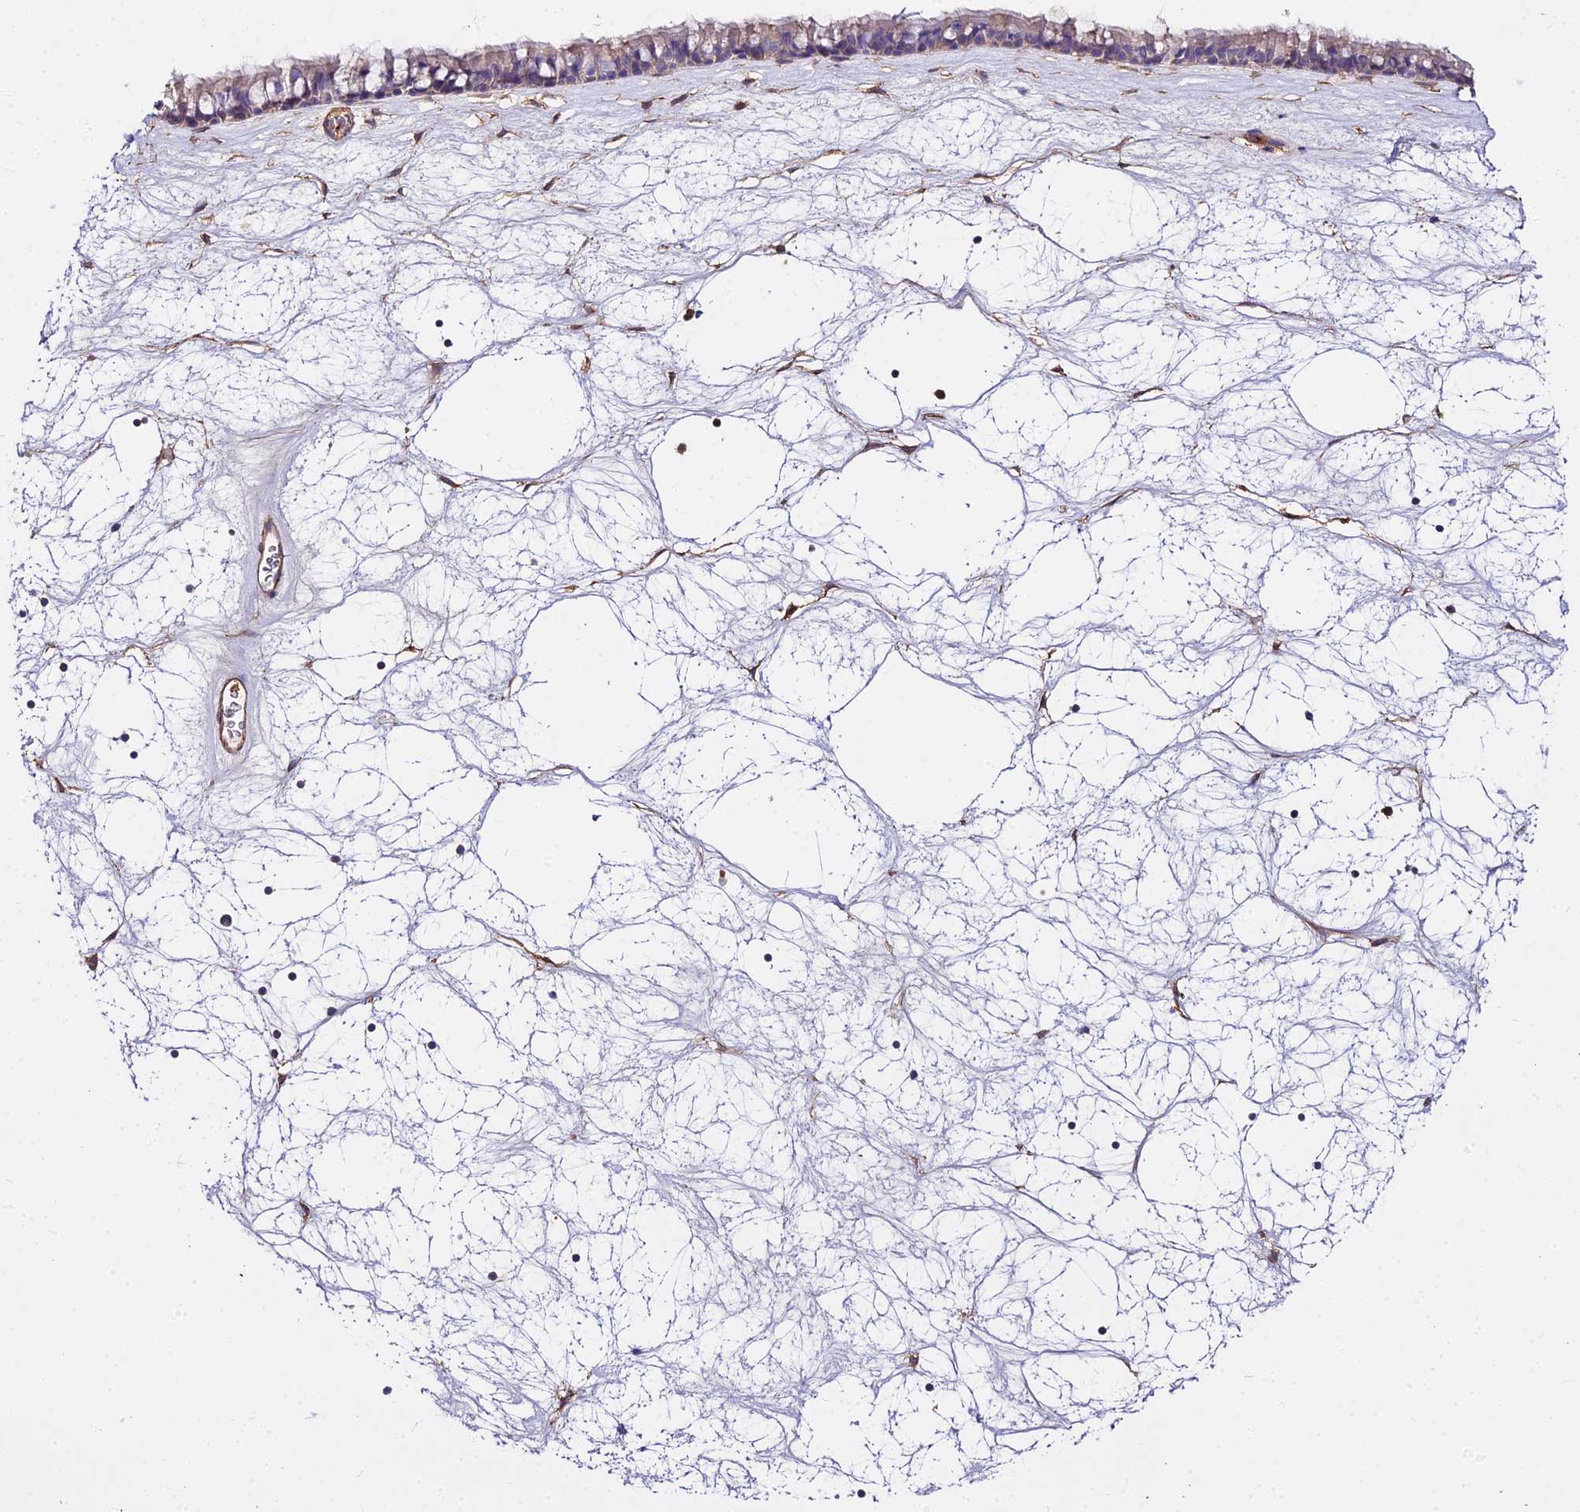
{"staining": {"intensity": "weak", "quantity": "<25%", "location": "cytoplasmic/membranous"}, "tissue": "nasopharynx", "cell_type": "Respiratory epithelial cells", "image_type": "normal", "snomed": [{"axis": "morphology", "description": "Normal tissue, NOS"}, {"axis": "topography", "description": "Nasopharynx"}], "caption": "High magnification brightfield microscopy of normal nasopharynx stained with DAB (brown) and counterstained with hematoxylin (blue): respiratory epithelial cells show no significant staining.", "gene": "GLYAT", "patient": {"sex": "male", "age": 64}}